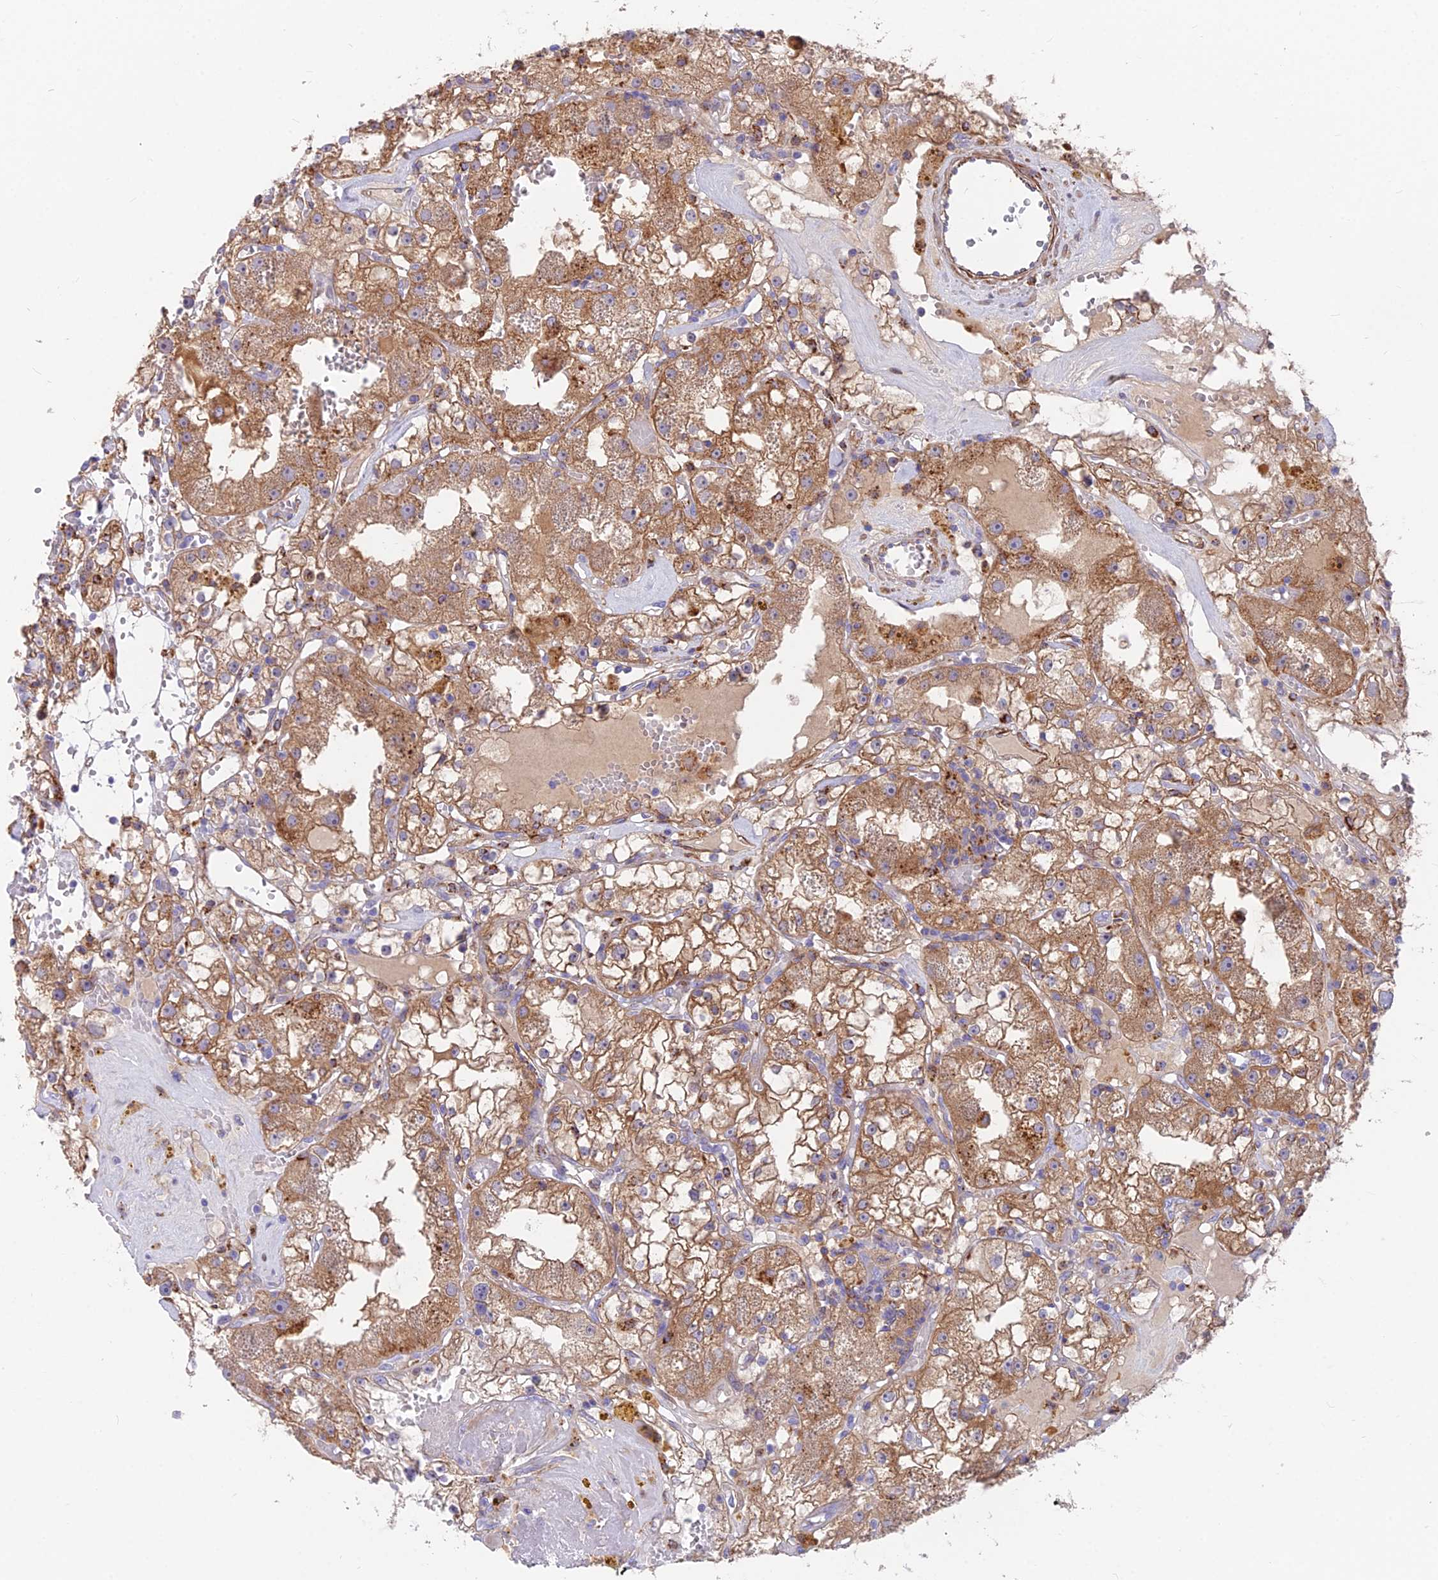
{"staining": {"intensity": "moderate", "quantity": ">75%", "location": "cytoplasmic/membranous"}, "tissue": "renal cancer", "cell_type": "Tumor cells", "image_type": "cancer", "snomed": [{"axis": "morphology", "description": "Adenocarcinoma, NOS"}, {"axis": "topography", "description": "Kidney"}], "caption": "IHC (DAB) staining of renal cancer exhibits moderate cytoplasmic/membranous protein staining in about >75% of tumor cells.", "gene": "TIGD6", "patient": {"sex": "male", "age": 56}}